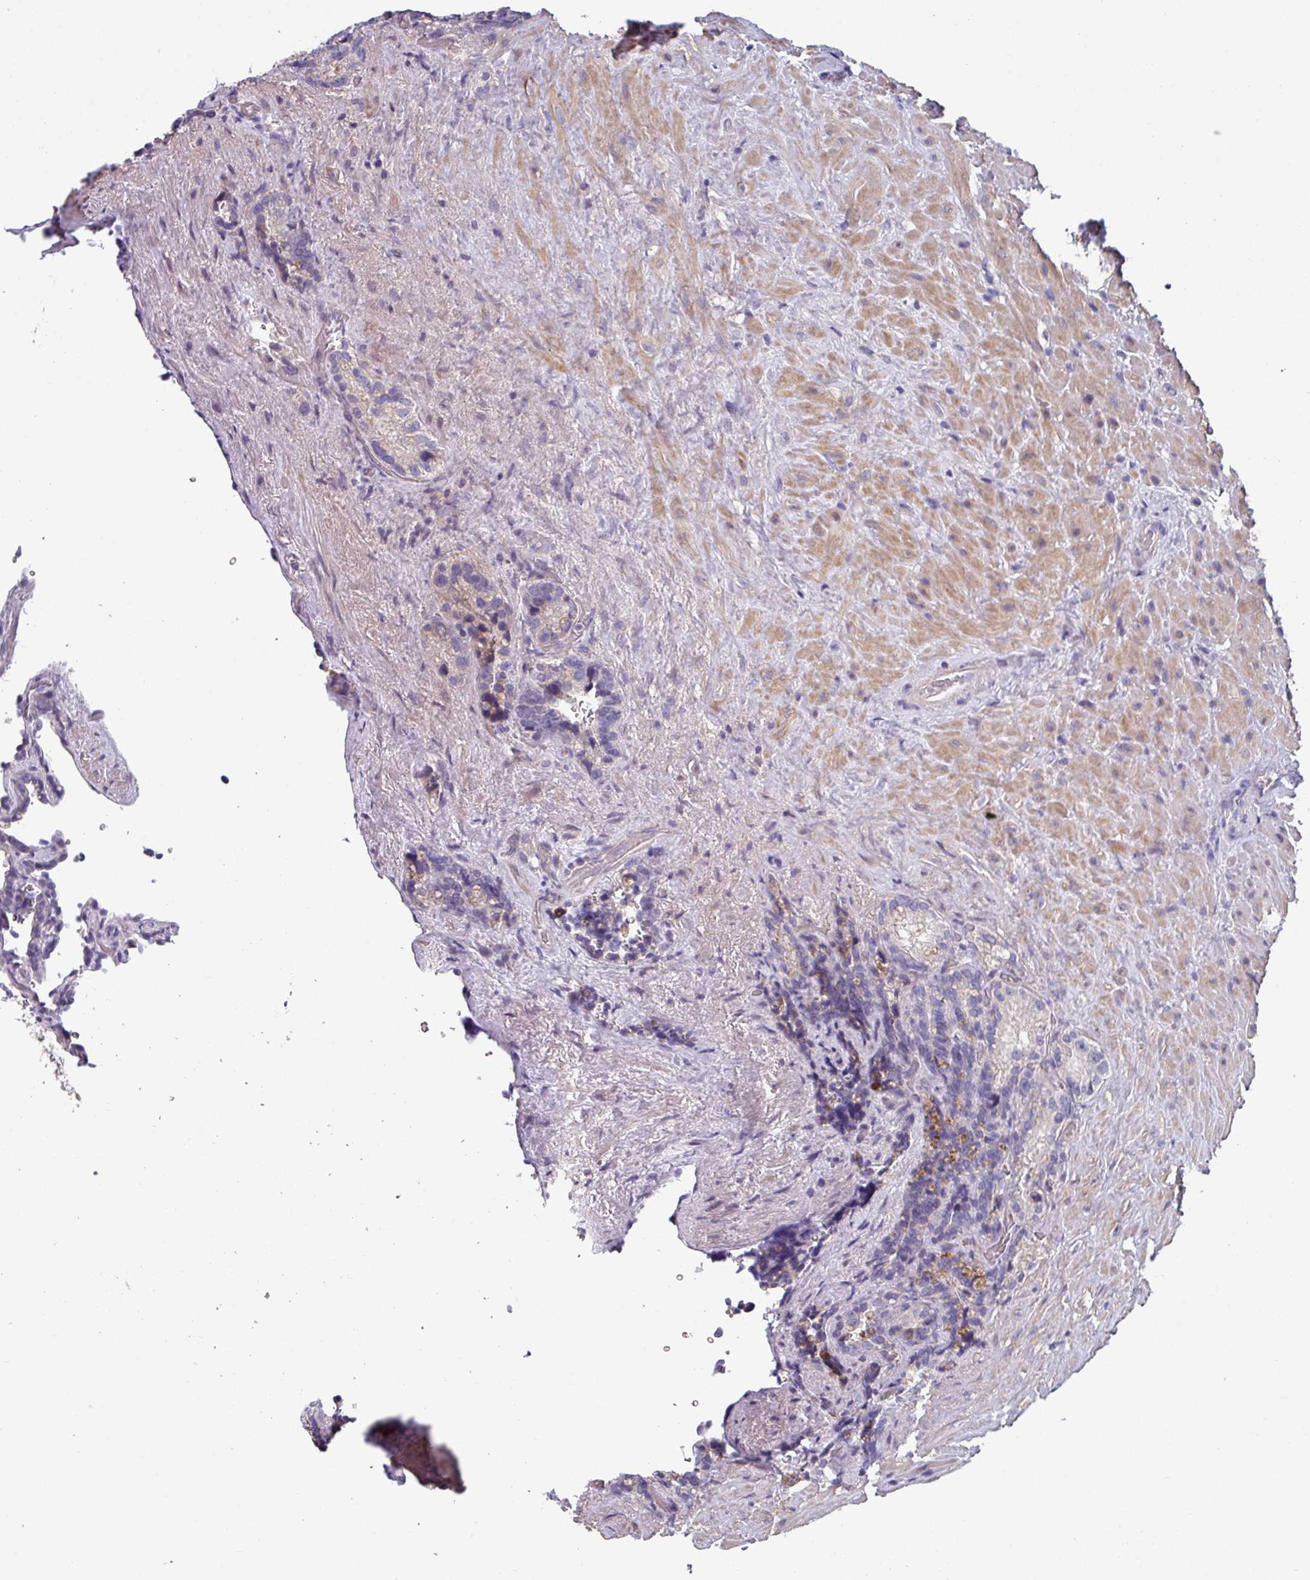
{"staining": {"intensity": "moderate", "quantity": "<25%", "location": "cytoplasmic/membranous"}, "tissue": "seminal vesicle", "cell_type": "Glandular cells", "image_type": "normal", "snomed": [{"axis": "morphology", "description": "Normal tissue, NOS"}, {"axis": "topography", "description": "Seminal veicle"}], "caption": "High-magnification brightfield microscopy of unremarkable seminal vesicle stained with DAB (brown) and counterstained with hematoxylin (blue). glandular cells exhibit moderate cytoplasmic/membranous expression is present in about<25% of cells.", "gene": "TMEM132A", "patient": {"sex": "male", "age": 62}}